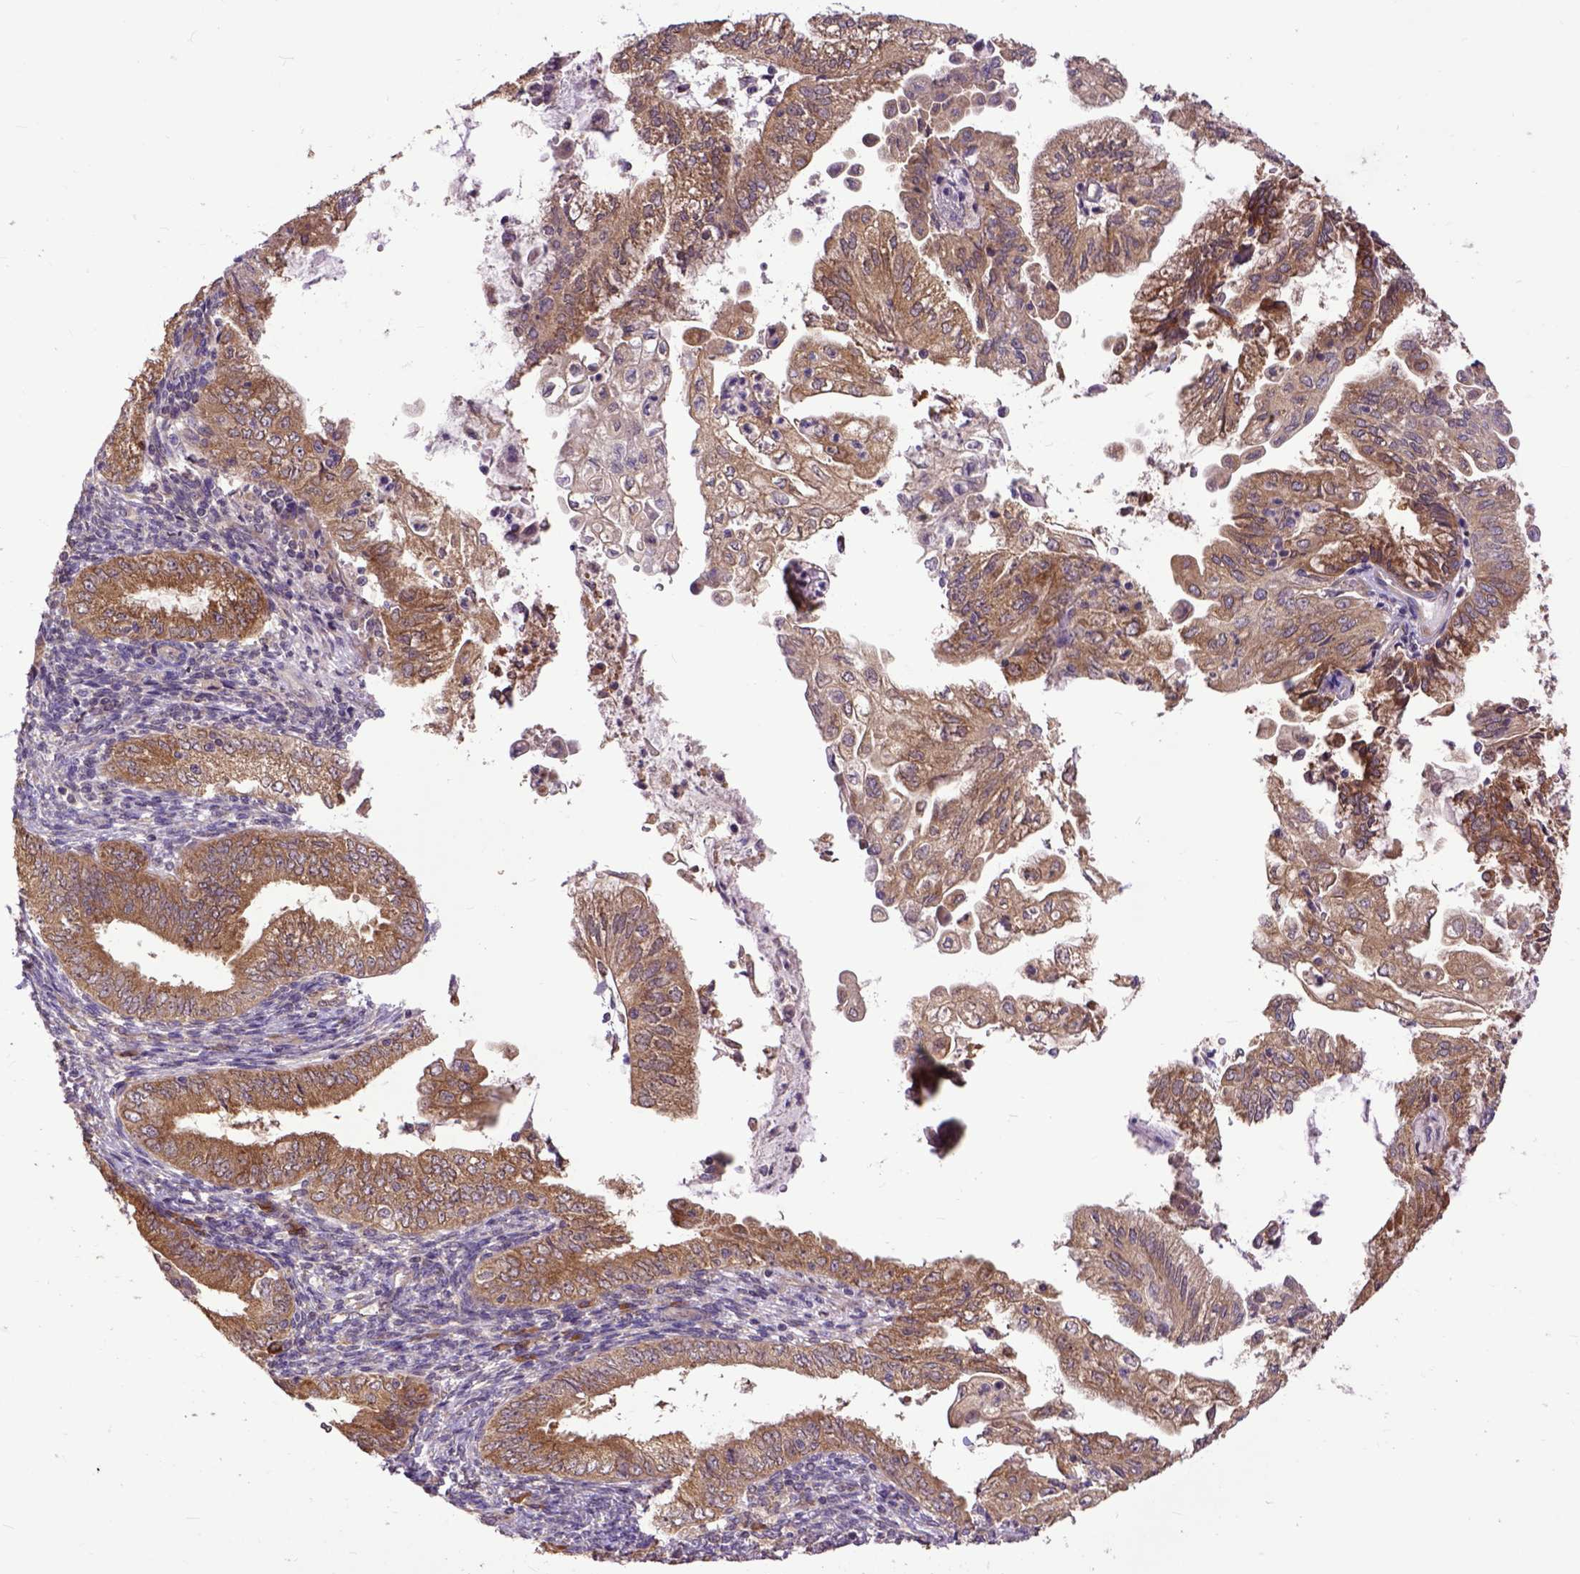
{"staining": {"intensity": "moderate", "quantity": ">75%", "location": "cytoplasmic/membranous"}, "tissue": "endometrial cancer", "cell_type": "Tumor cells", "image_type": "cancer", "snomed": [{"axis": "morphology", "description": "Adenocarcinoma, NOS"}, {"axis": "topography", "description": "Endometrium"}], "caption": "Immunohistochemistry (IHC) histopathology image of endometrial cancer (adenocarcinoma) stained for a protein (brown), which demonstrates medium levels of moderate cytoplasmic/membranous expression in approximately >75% of tumor cells.", "gene": "ARL1", "patient": {"sex": "female", "age": 55}}